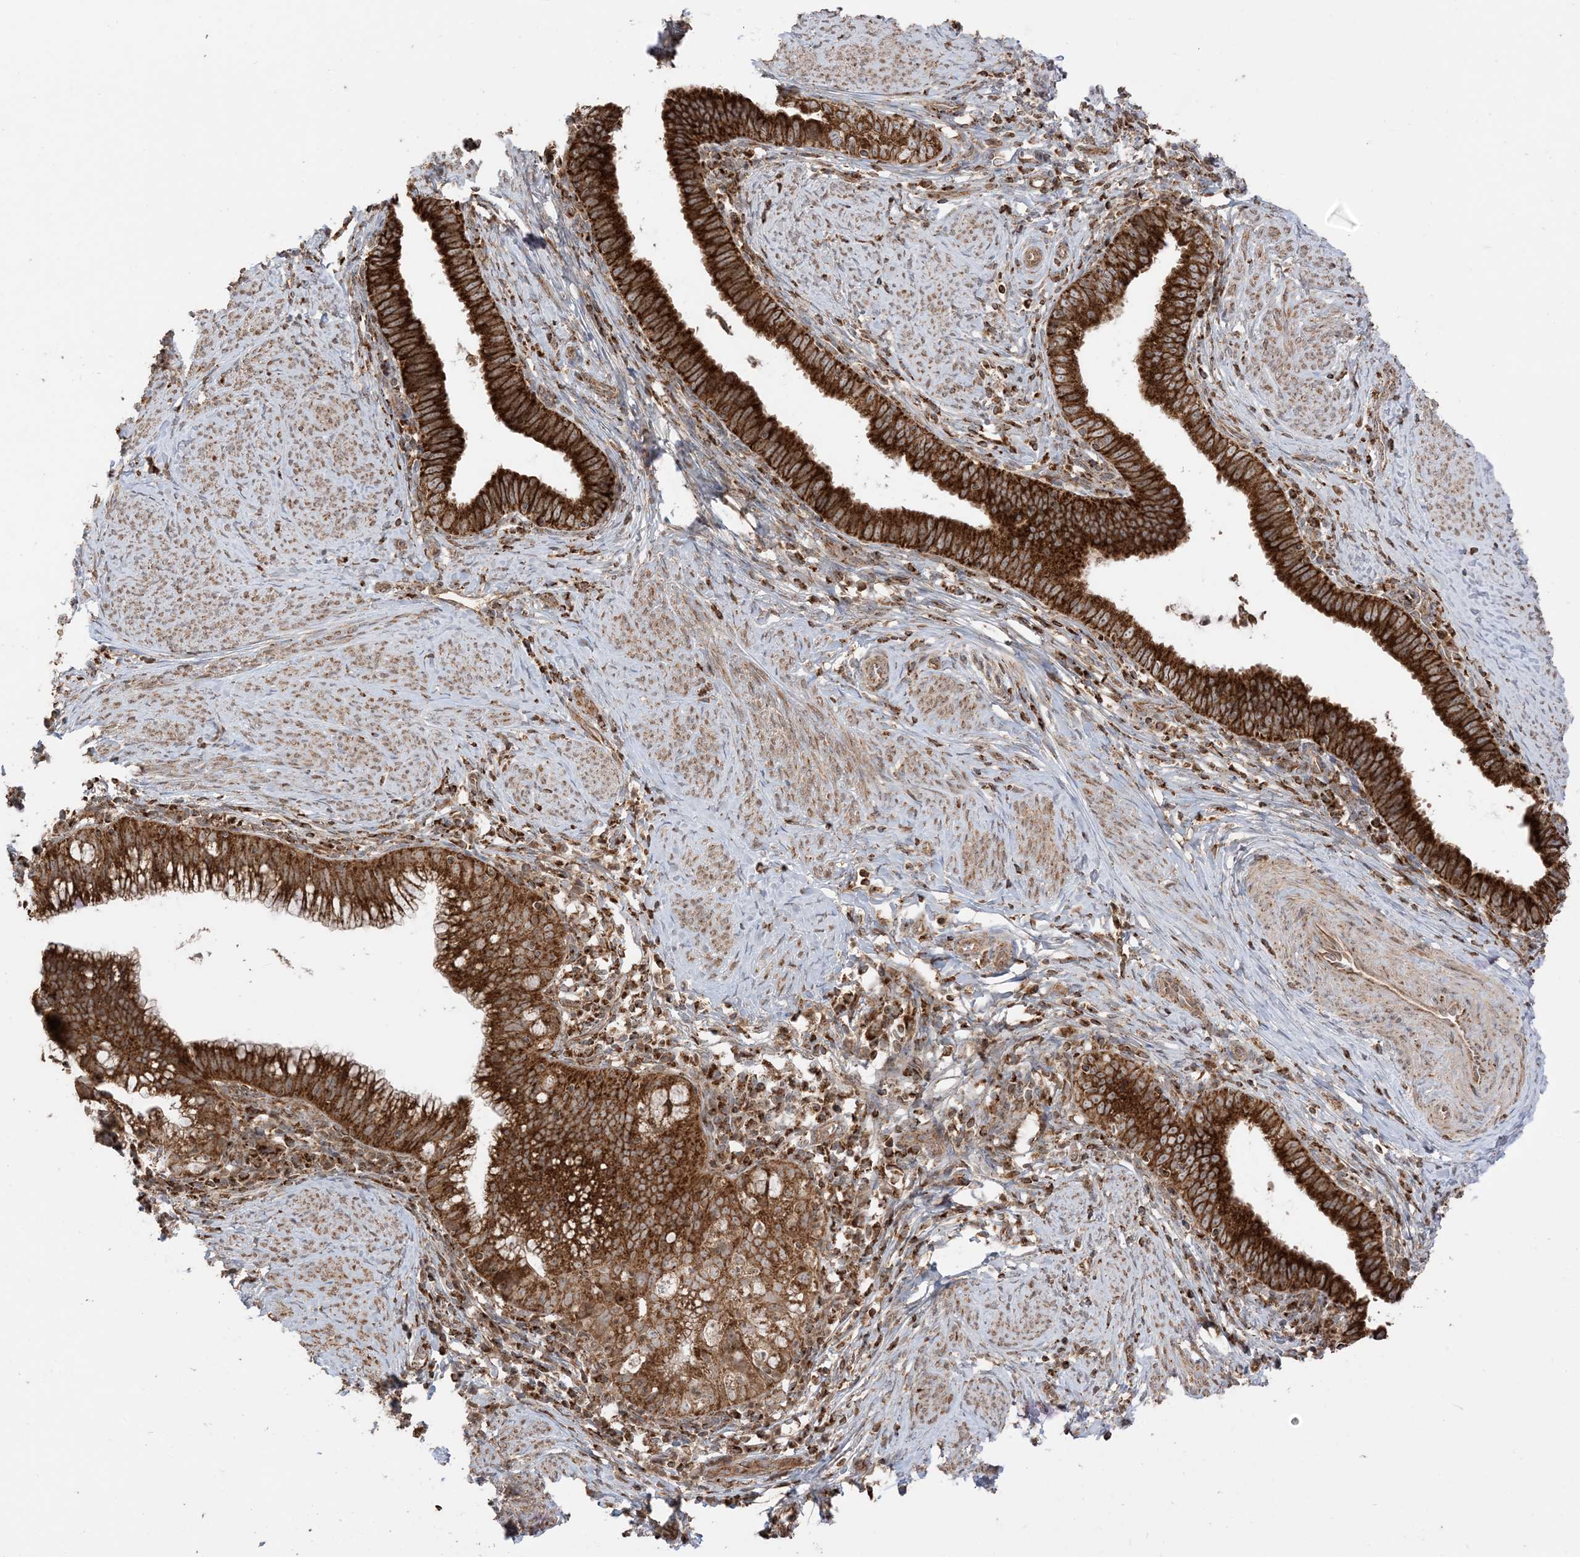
{"staining": {"intensity": "strong", "quantity": ">75%", "location": "cytoplasmic/membranous"}, "tissue": "cervical cancer", "cell_type": "Tumor cells", "image_type": "cancer", "snomed": [{"axis": "morphology", "description": "Adenocarcinoma, NOS"}, {"axis": "topography", "description": "Cervix"}], "caption": "An image of human cervical cancer stained for a protein displays strong cytoplasmic/membranous brown staining in tumor cells.", "gene": "N4BP3", "patient": {"sex": "female", "age": 36}}